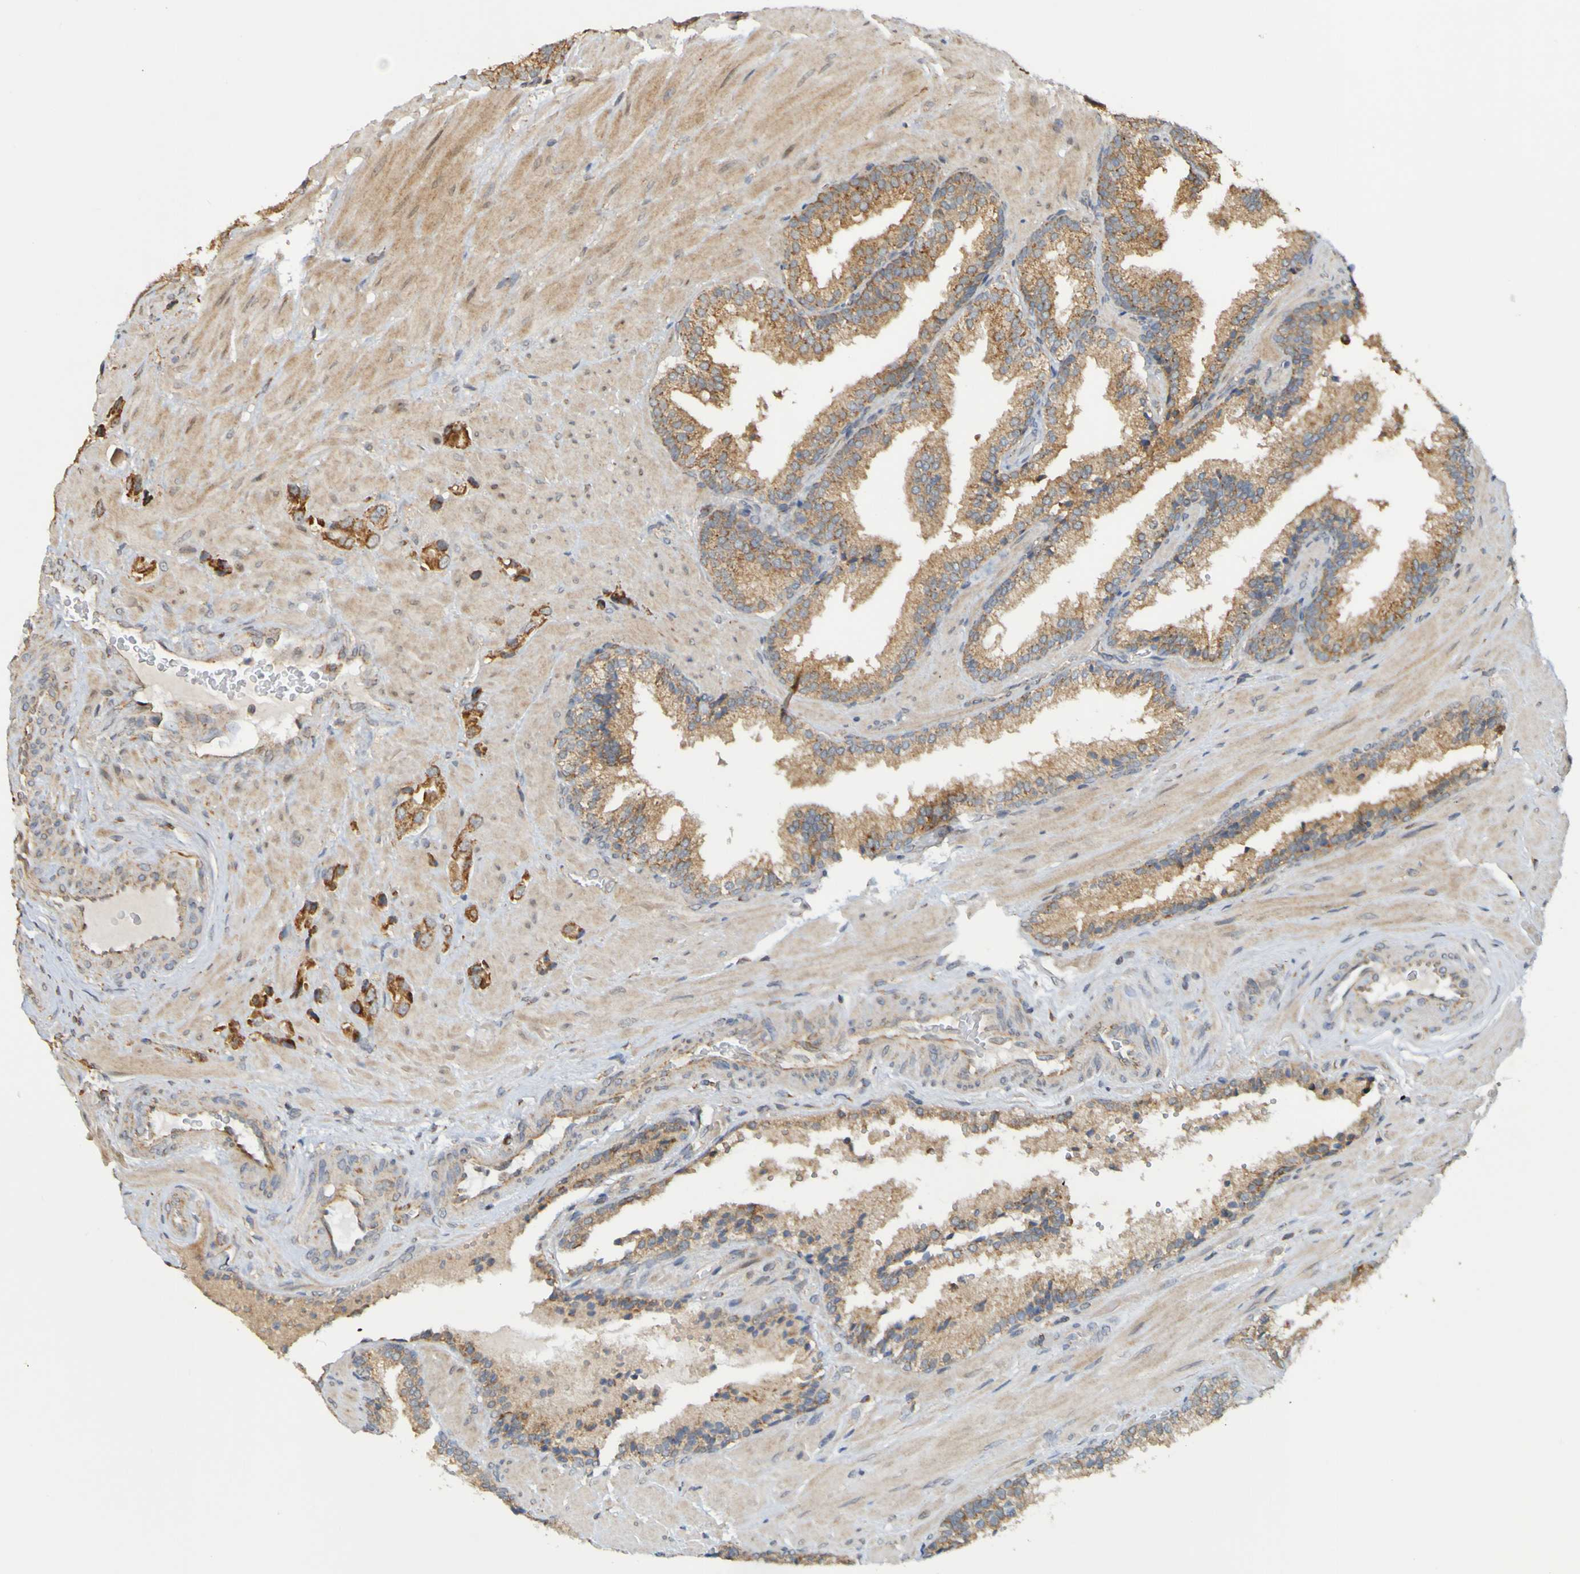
{"staining": {"intensity": "strong", "quantity": ">75%", "location": "cytoplasmic/membranous"}, "tissue": "prostate cancer", "cell_type": "Tumor cells", "image_type": "cancer", "snomed": [{"axis": "morphology", "description": "Adenocarcinoma, High grade"}, {"axis": "topography", "description": "Prostate"}], "caption": "Immunohistochemistry of prostate cancer reveals high levels of strong cytoplasmic/membranous staining in about >75% of tumor cells.", "gene": "TMBIM1", "patient": {"sex": "male", "age": 64}}